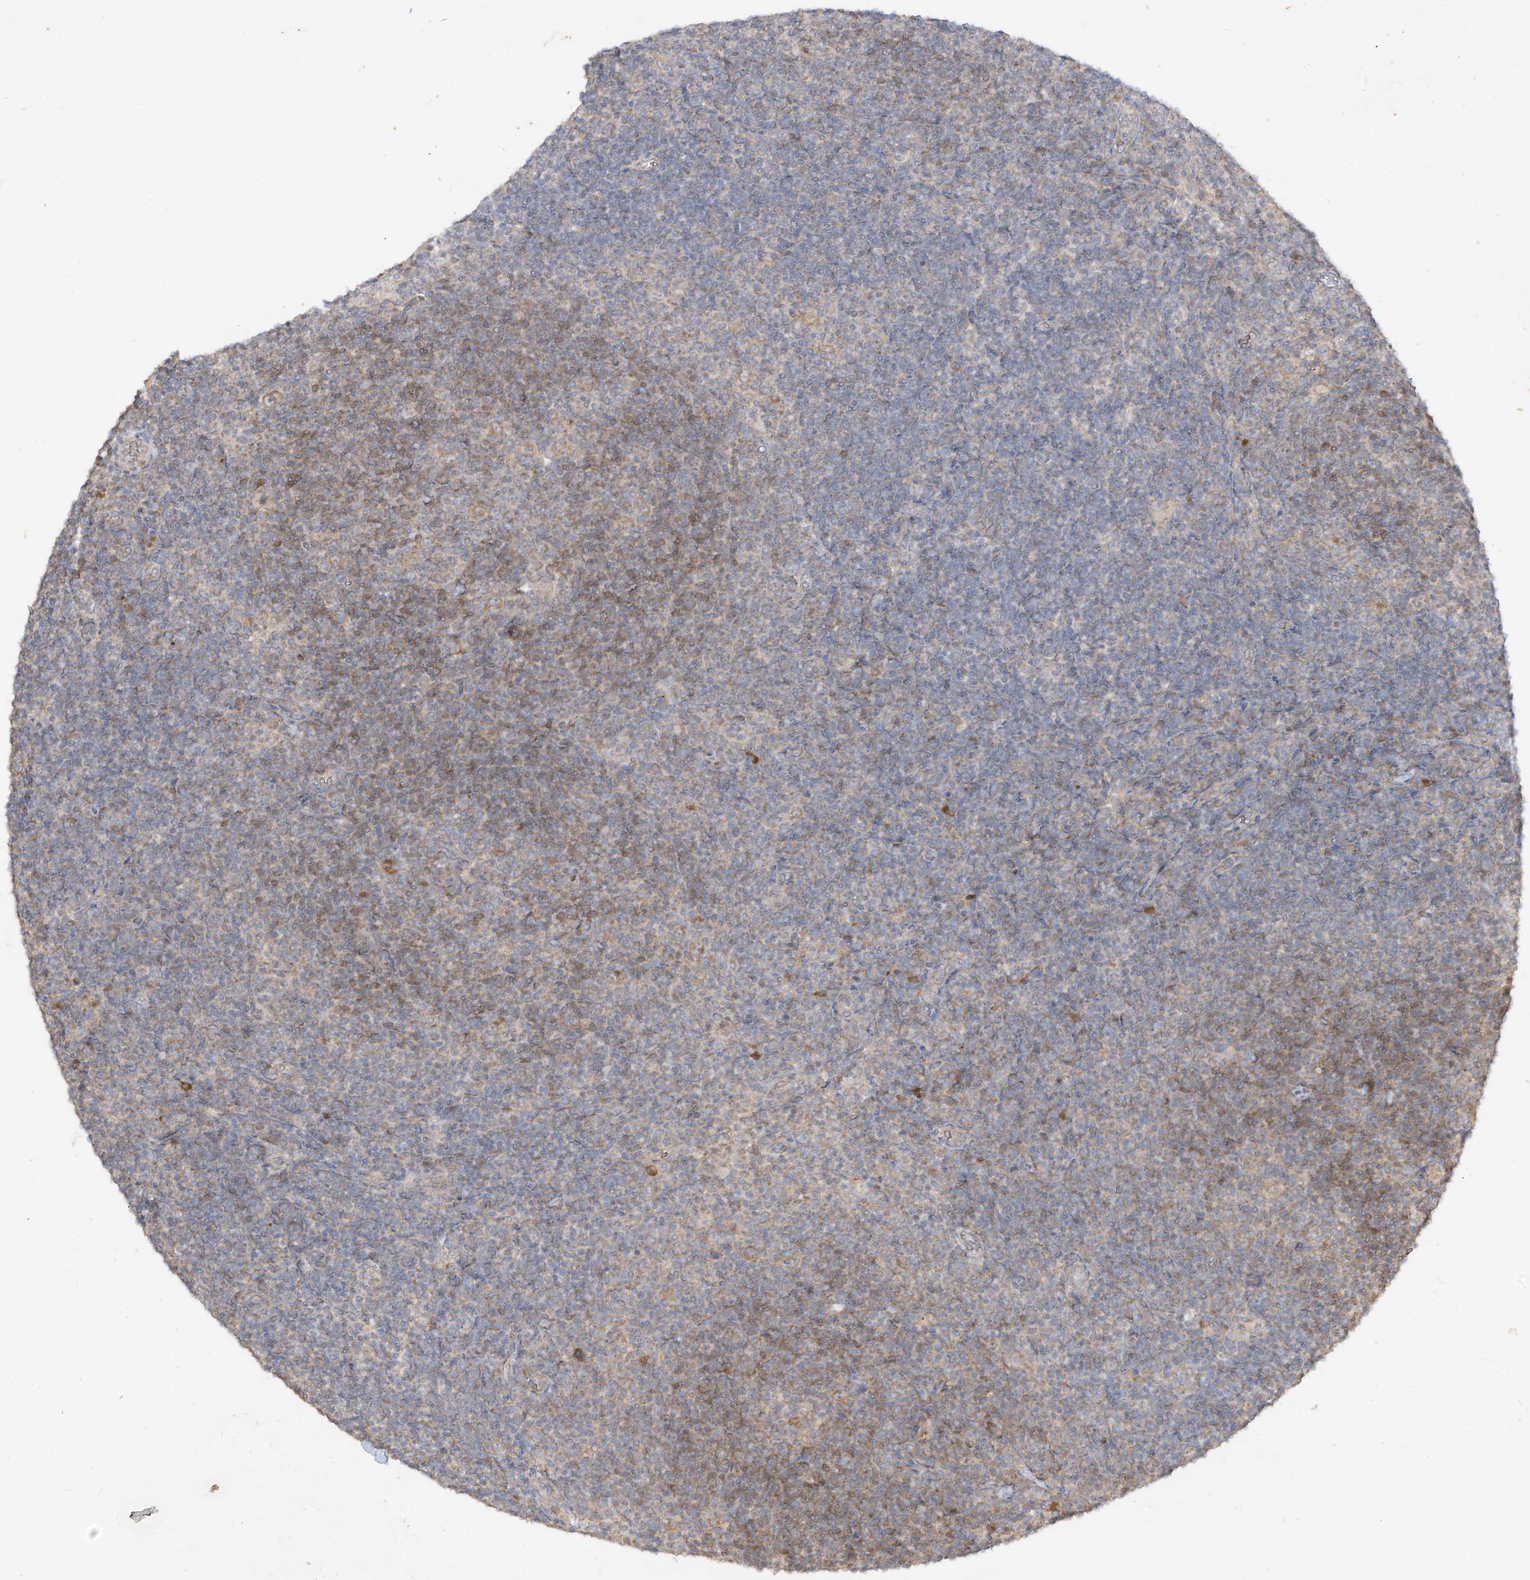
{"staining": {"intensity": "moderate", "quantity": ">75%", "location": "cytoplasmic/membranous"}, "tissue": "lymphoma", "cell_type": "Tumor cells", "image_type": "cancer", "snomed": [{"axis": "morphology", "description": "Hodgkin's disease, NOS"}, {"axis": "topography", "description": "Lymph node"}], "caption": "Tumor cells show moderate cytoplasmic/membranous expression in approximately >75% of cells in lymphoma. (DAB (3,3'-diaminobenzidine) = brown stain, brightfield microscopy at high magnification).", "gene": "MTUS2", "patient": {"sex": "female", "age": 57}}